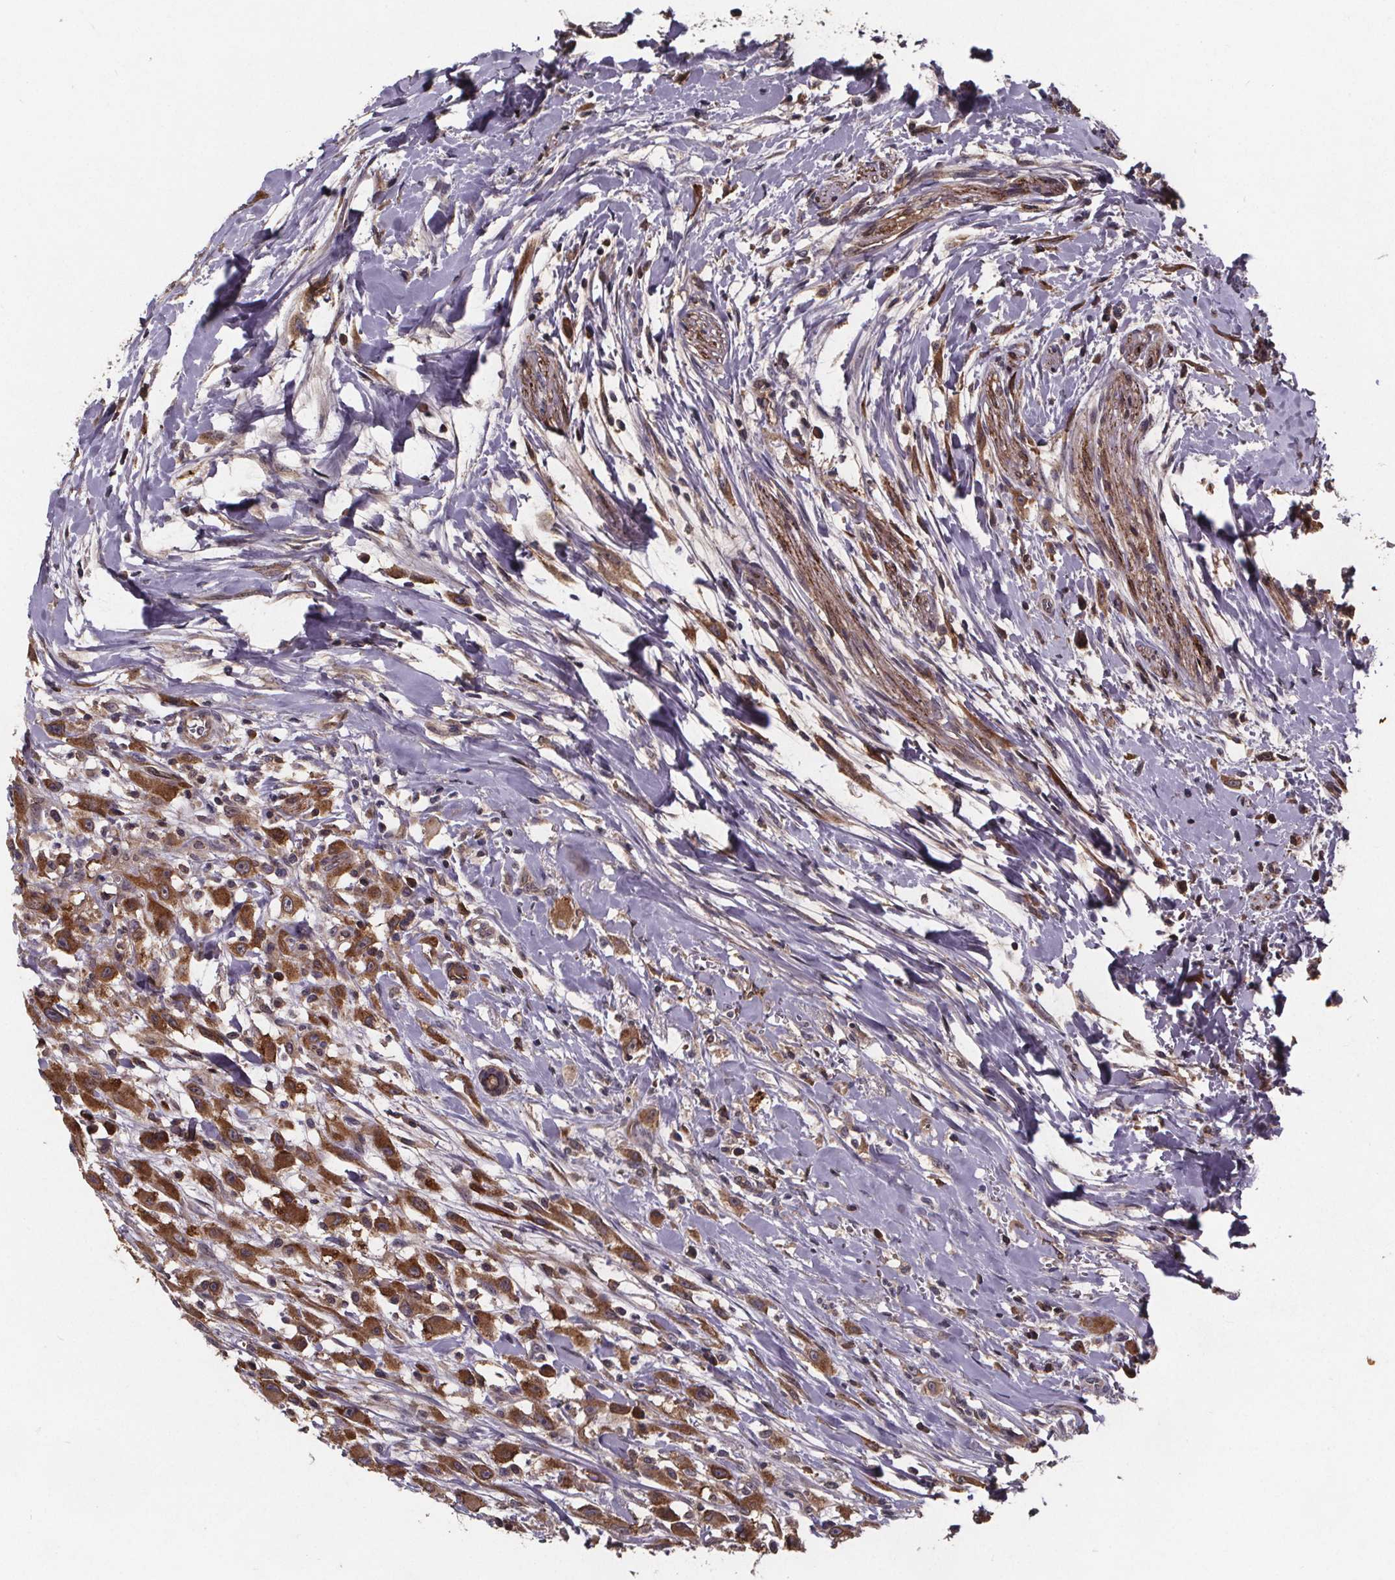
{"staining": {"intensity": "moderate", "quantity": ">75%", "location": "cytoplasmic/membranous"}, "tissue": "head and neck cancer", "cell_type": "Tumor cells", "image_type": "cancer", "snomed": [{"axis": "morphology", "description": "Squamous cell carcinoma, NOS"}, {"axis": "morphology", "description": "Squamous cell carcinoma, metastatic, NOS"}, {"axis": "topography", "description": "Oral tissue"}, {"axis": "topography", "description": "Head-Neck"}], "caption": "Immunohistochemistry (IHC) photomicrograph of neoplastic tissue: head and neck metastatic squamous cell carcinoma stained using immunohistochemistry shows medium levels of moderate protein expression localized specifically in the cytoplasmic/membranous of tumor cells, appearing as a cytoplasmic/membranous brown color.", "gene": "FASTKD3", "patient": {"sex": "female", "age": 85}}